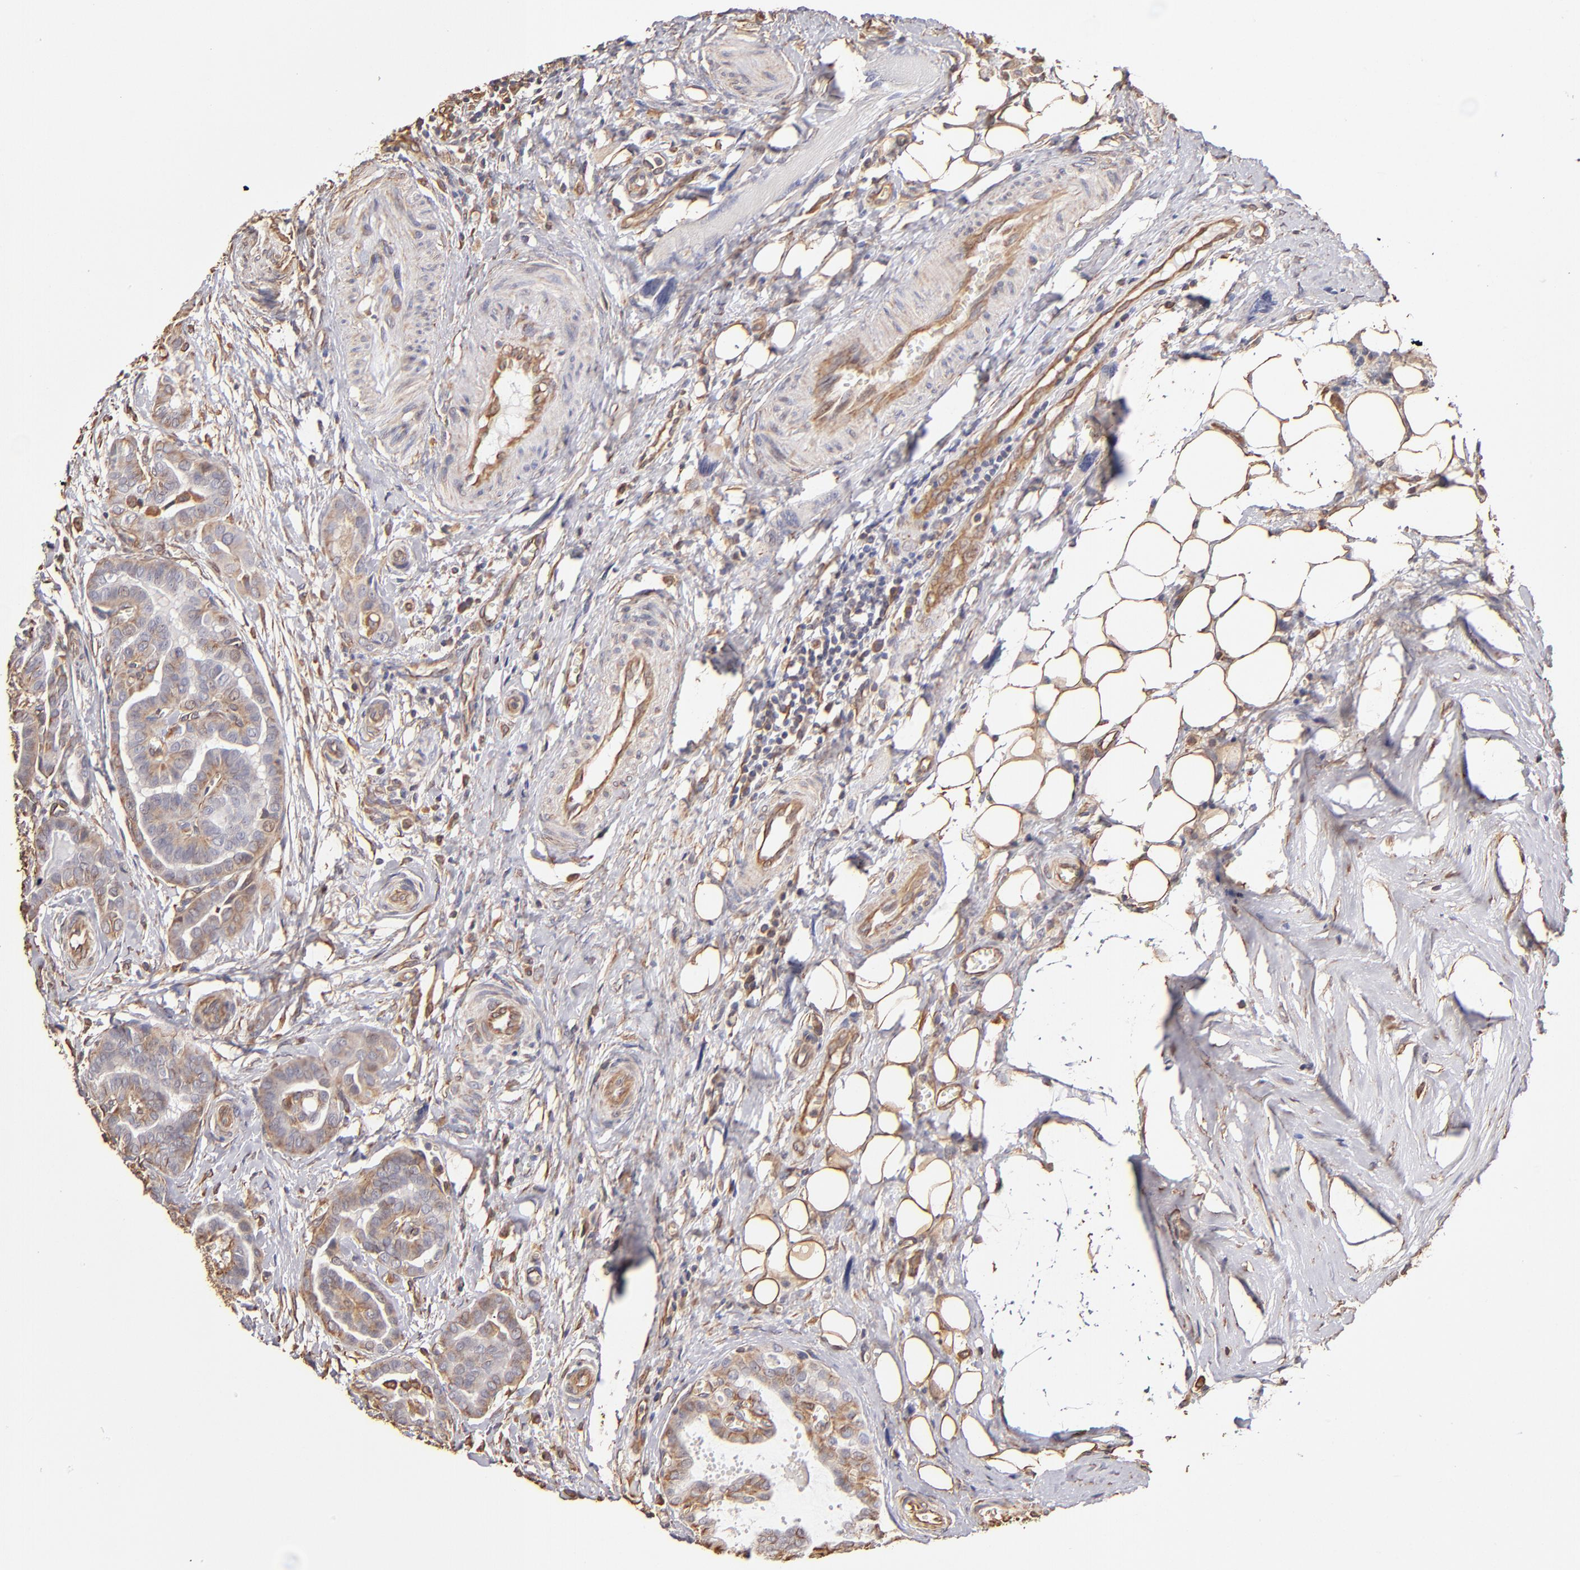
{"staining": {"intensity": "weak", "quantity": ">75%", "location": "cytoplasmic/membranous"}, "tissue": "thyroid cancer", "cell_type": "Tumor cells", "image_type": "cancer", "snomed": [{"axis": "morphology", "description": "Carcinoma, NOS"}, {"axis": "topography", "description": "Thyroid gland"}], "caption": "IHC photomicrograph of thyroid cancer stained for a protein (brown), which reveals low levels of weak cytoplasmic/membranous positivity in about >75% of tumor cells.", "gene": "ABCC1", "patient": {"sex": "female", "age": 91}}